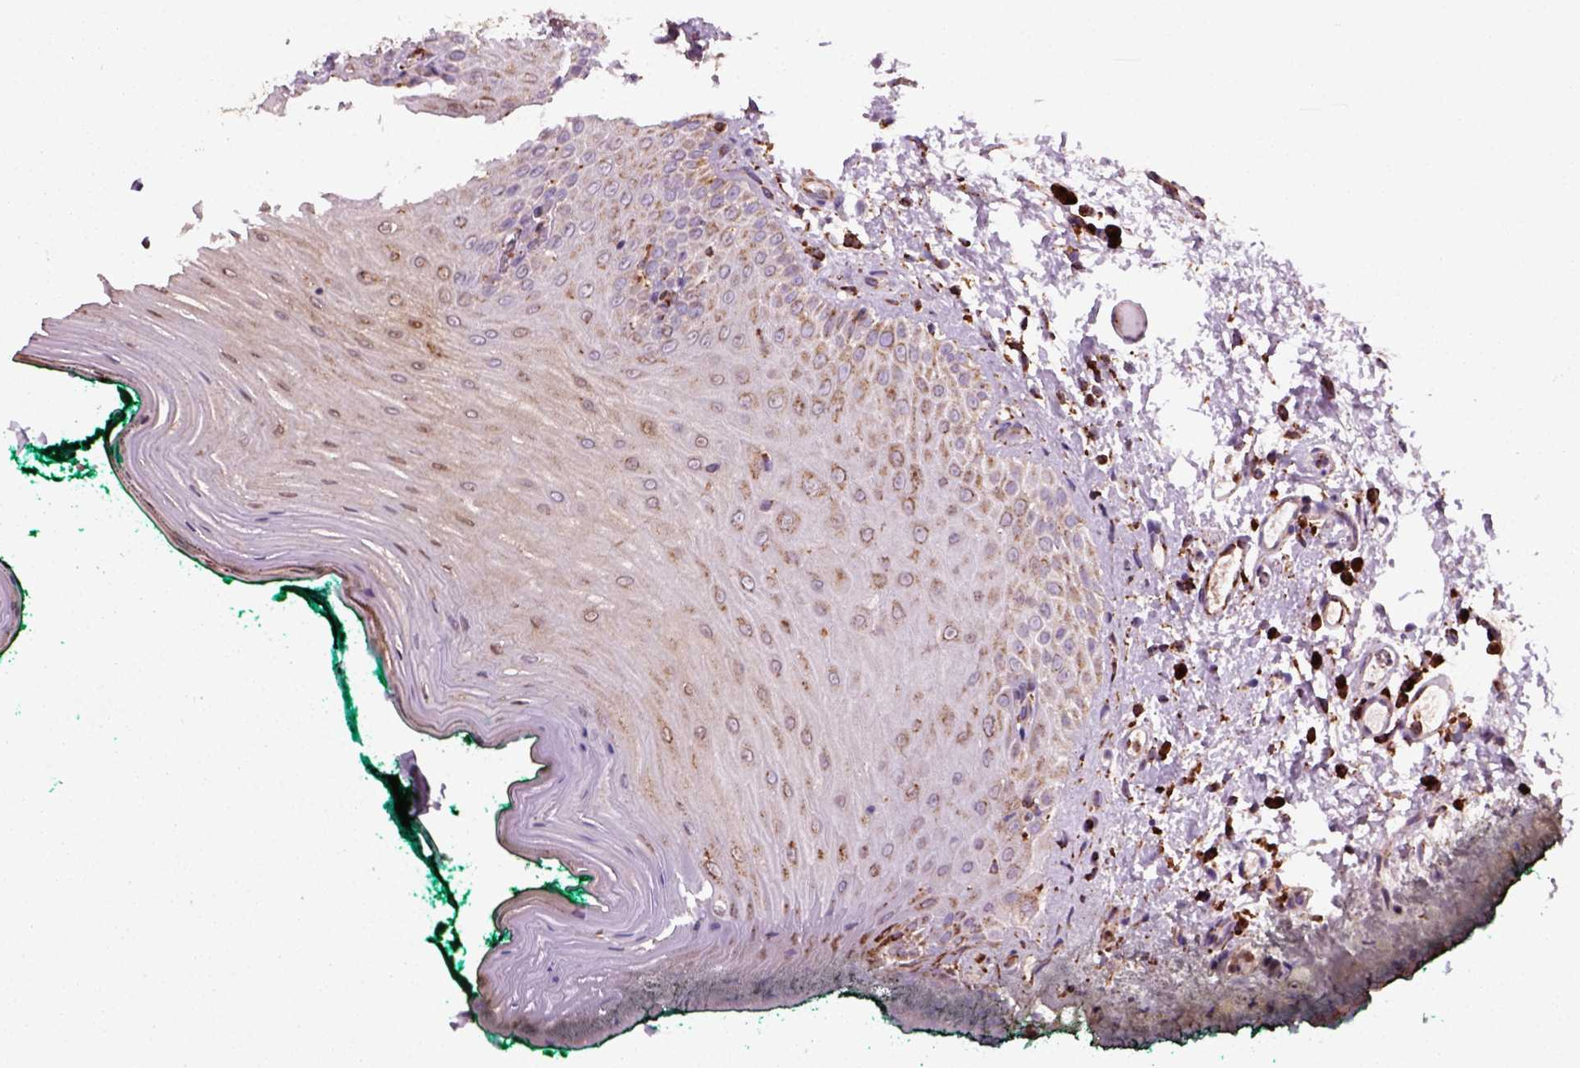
{"staining": {"intensity": "moderate", "quantity": "<25%", "location": "cytoplasmic/membranous"}, "tissue": "oral mucosa", "cell_type": "Squamous epithelial cells", "image_type": "normal", "snomed": [{"axis": "morphology", "description": "Normal tissue, NOS"}, {"axis": "topography", "description": "Oral tissue"}], "caption": "Immunohistochemistry (DAB (3,3'-diaminobenzidine)) staining of unremarkable oral mucosa exhibits moderate cytoplasmic/membranous protein staining in approximately <25% of squamous epithelial cells. (IHC, brightfield microscopy, high magnification).", "gene": "NUDT16L1", "patient": {"sex": "female", "age": 83}}